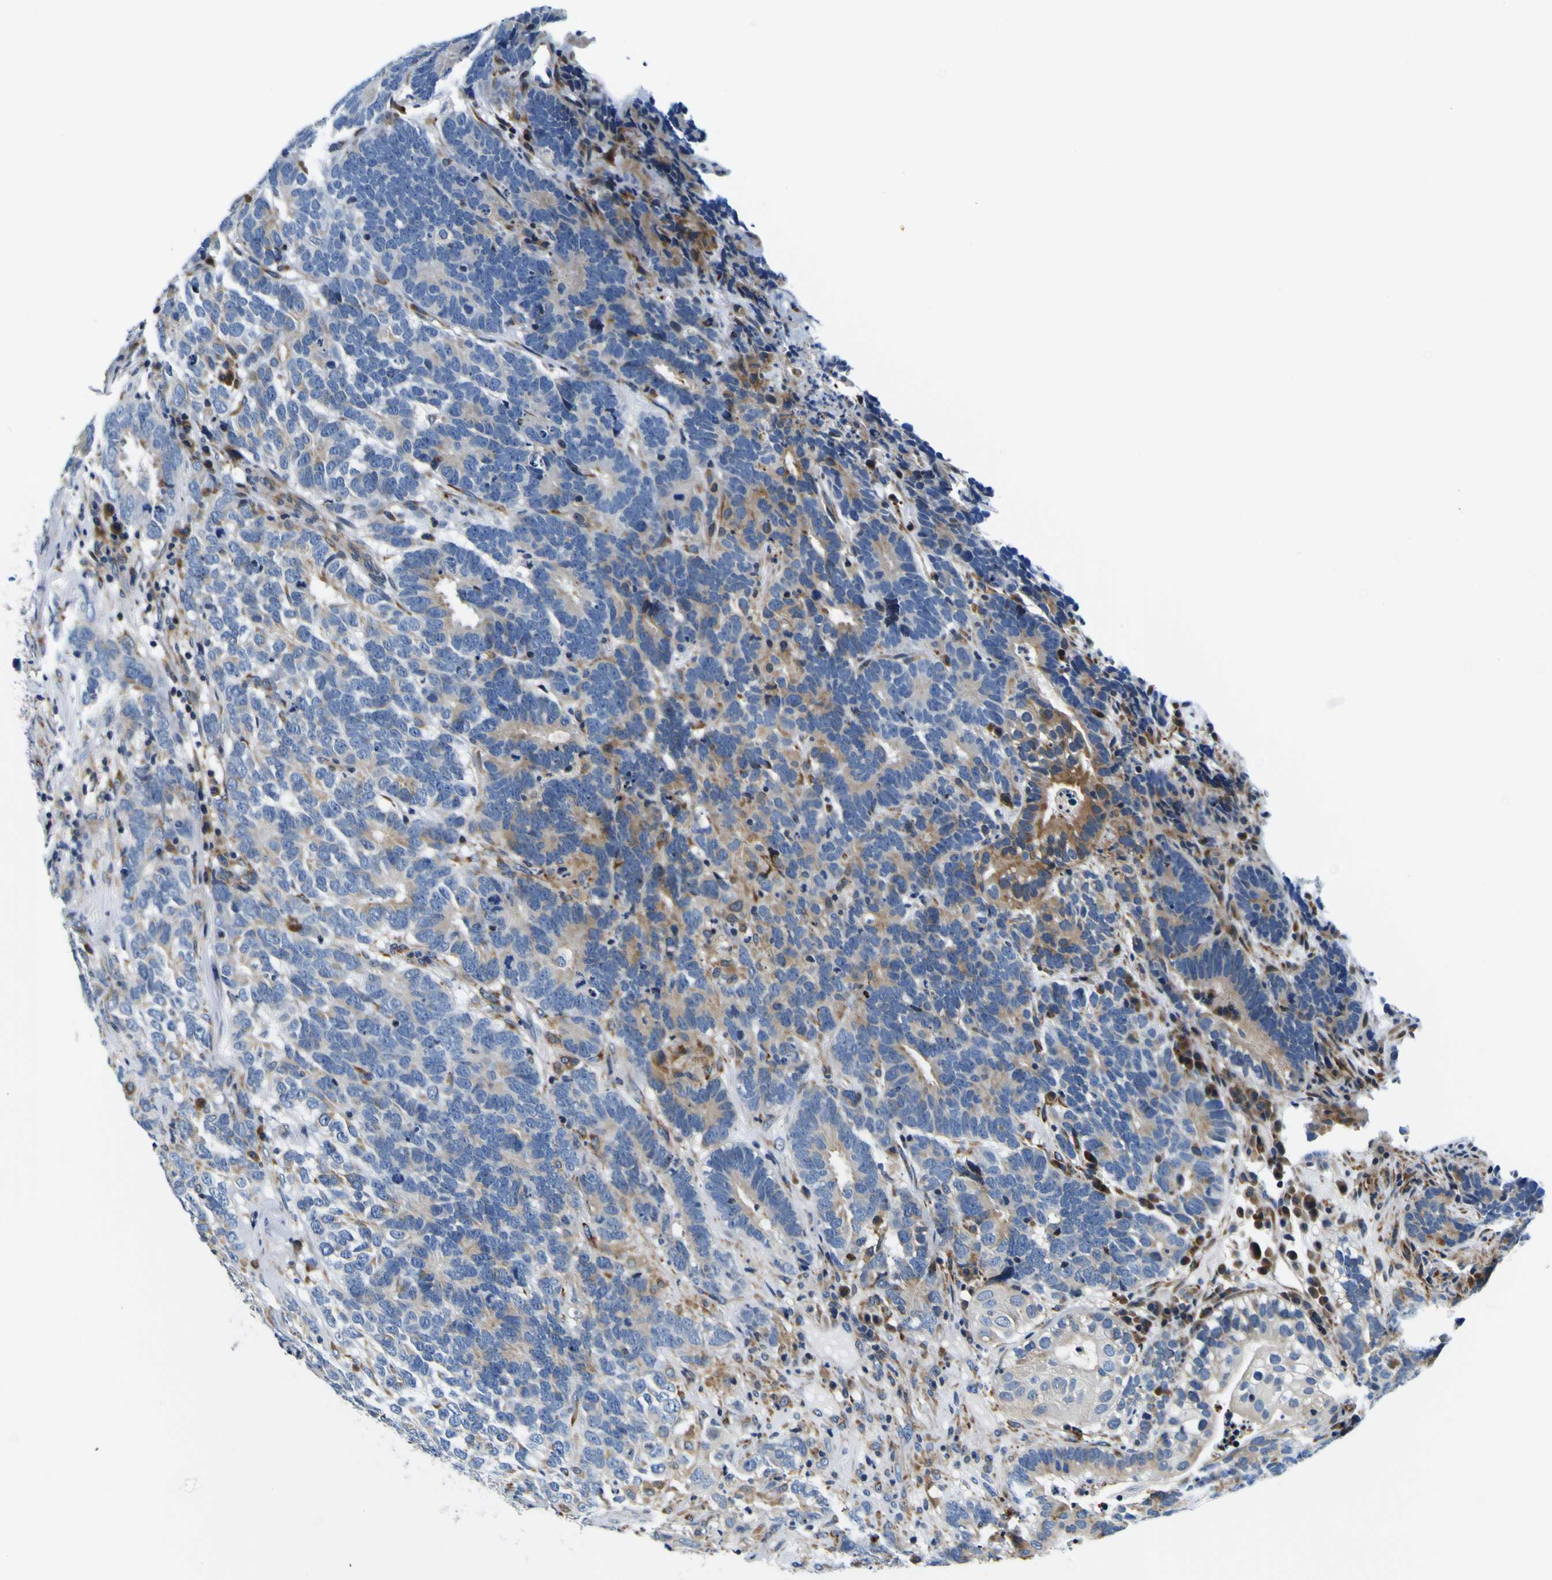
{"staining": {"intensity": "moderate", "quantity": "25%-75%", "location": "cytoplasmic/membranous"}, "tissue": "testis cancer", "cell_type": "Tumor cells", "image_type": "cancer", "snomed": [{"axis": "morphology", "description": "Carcinoma, Embryonal, NOS"}, {"axis": "topography", "description": "Testis"}], "caption": "Approximately 25%-75% of tumor cells in human testis cancer (embryonal carcinoma) demonstrate moderate cytoplasmic/membranous protein staining as visualized by brown immunohistochemical staining.", "gene": "NLRP3", "patient": {"sex": "male", "age": 26}}